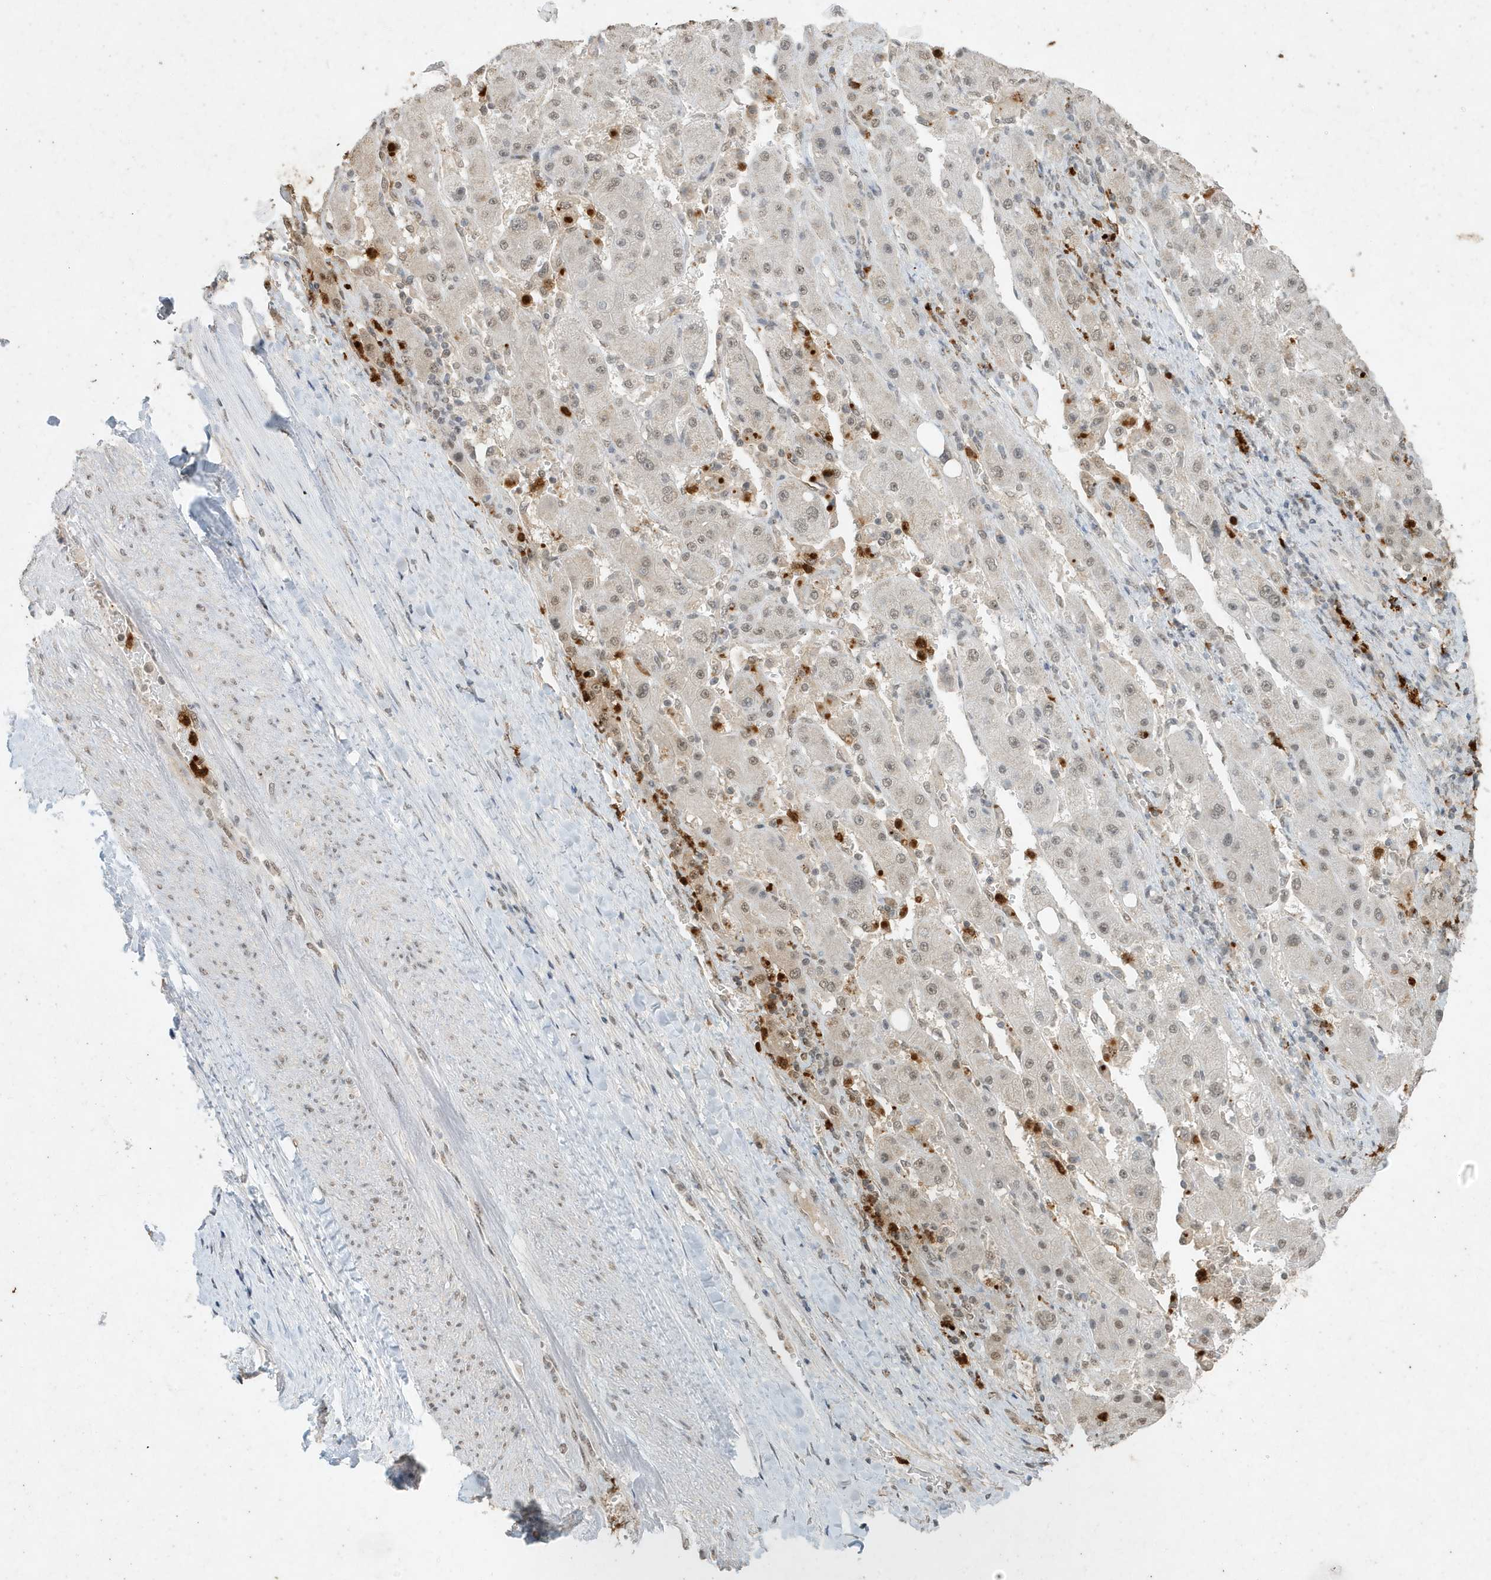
{"staining": {"intensity": "weak", "quantity": ">75%", "location": "nuclear"}, "tissue": "liver cancer", "cell_type": "Tumor cells", "image_type": "cancer", "snomed": [{"axis": "morphology", "description": "Carcinoma, Hepatocellular, NOS"}, {"axis": "topography", "description": "Liver"}], "caption": "Hepatocellular carcinoma (liver) was stained to show a protein in brown. There is low levels of weak nuclear staining in about >75% of tumor cells. The protein of interest is shown in brown color, while the nuclei are stained blue.", "gene": "DEFA1", "patient": {"sex": "female", "age": 73}}